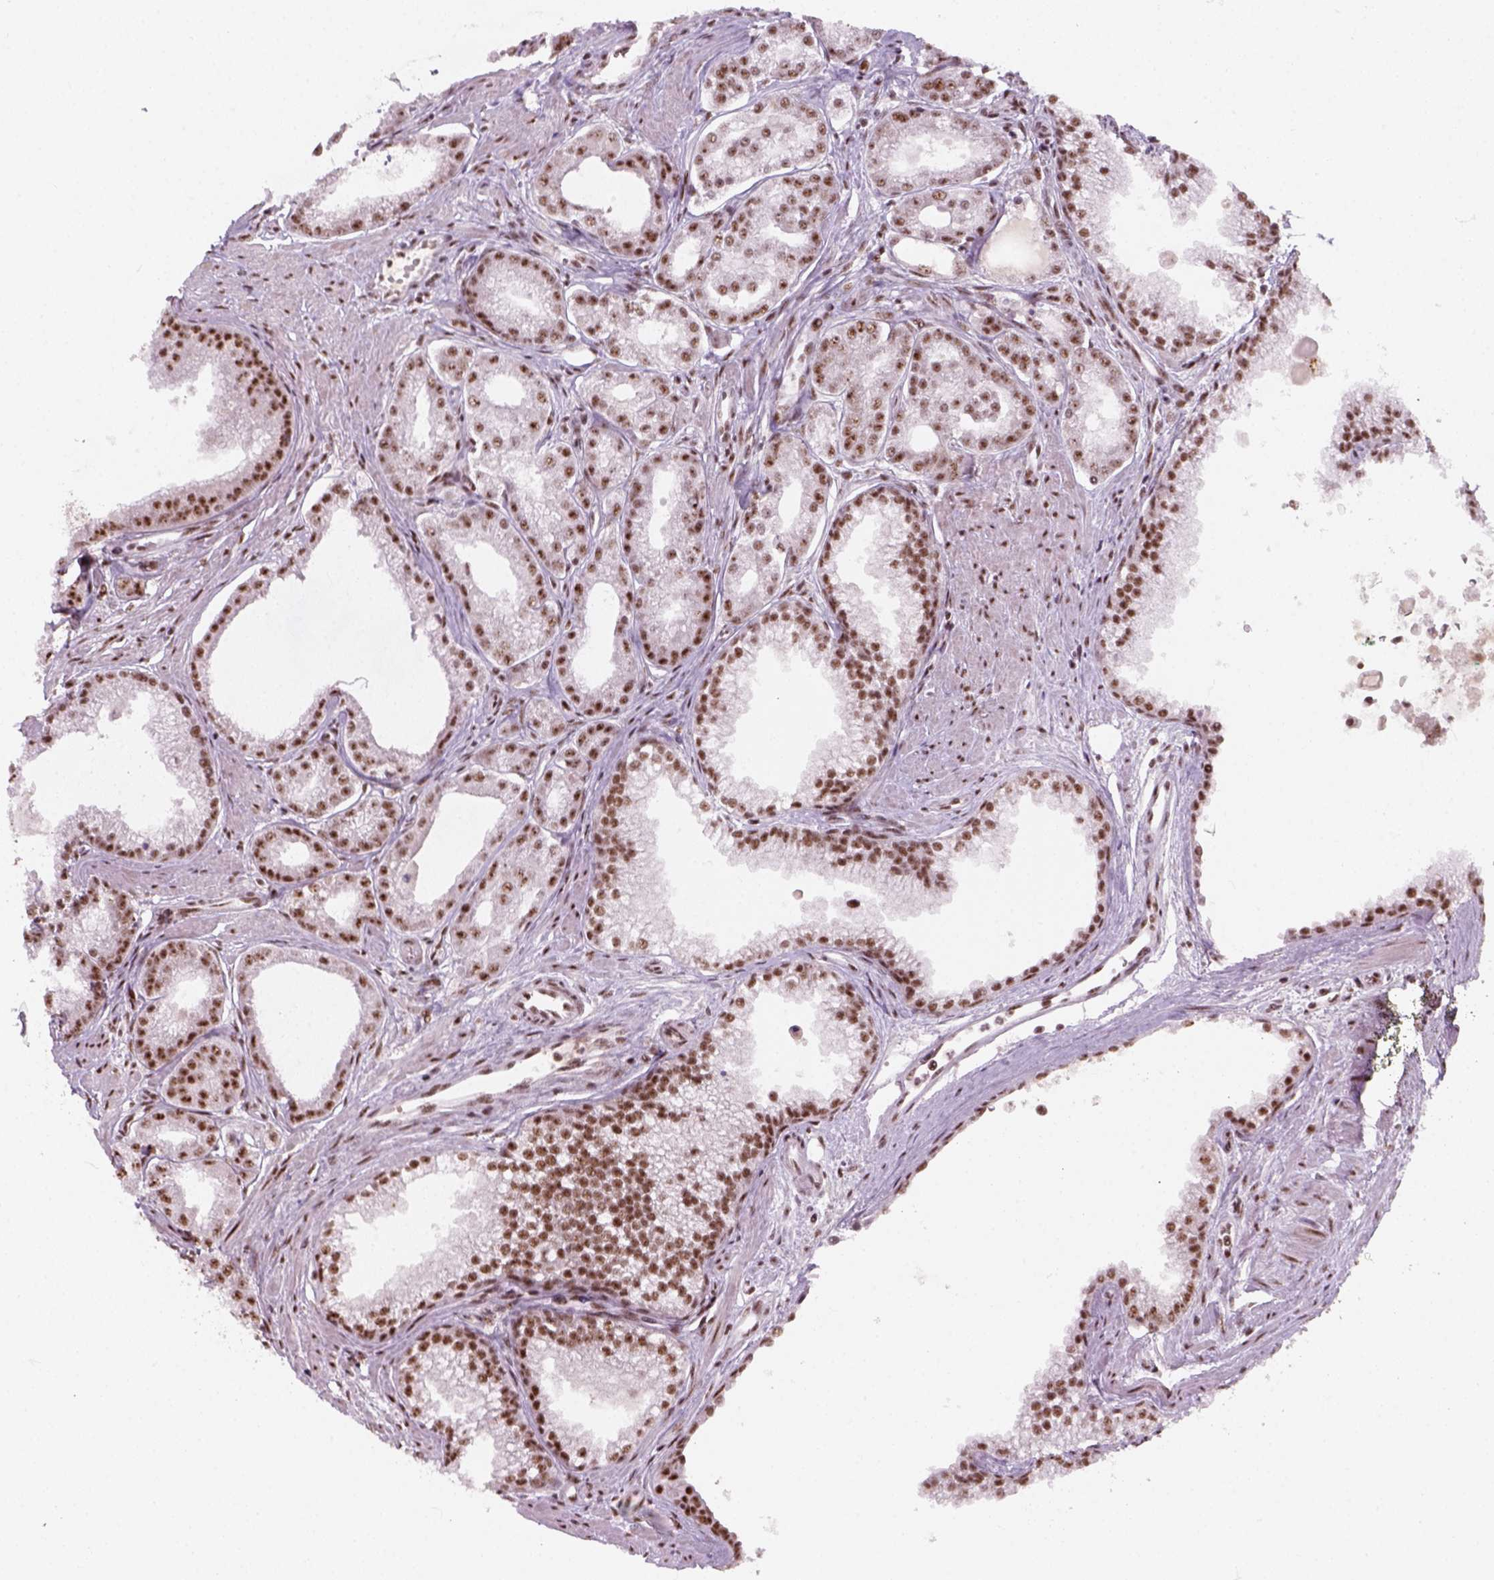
{"staining": {"intensity": "moderate", "quantity": ">75%", "location": "nuclear"}, "tissue": "prostate cancer", "cell_type": "Tumor cells", "image_type": "cancer", "snomed": [{"axis": "morphology", "description": "Adenocarcinoma, NOS"}, {"axis": "topography", "description": "Prostate"}], "caption": "IHC of human adenocarcinoma (prostate) displays medium levels of moderate nuclear positivity in about >75% of tumor cells.", "gene": "GTF2F1", "patient": {"sex": "male", "age": 71}}